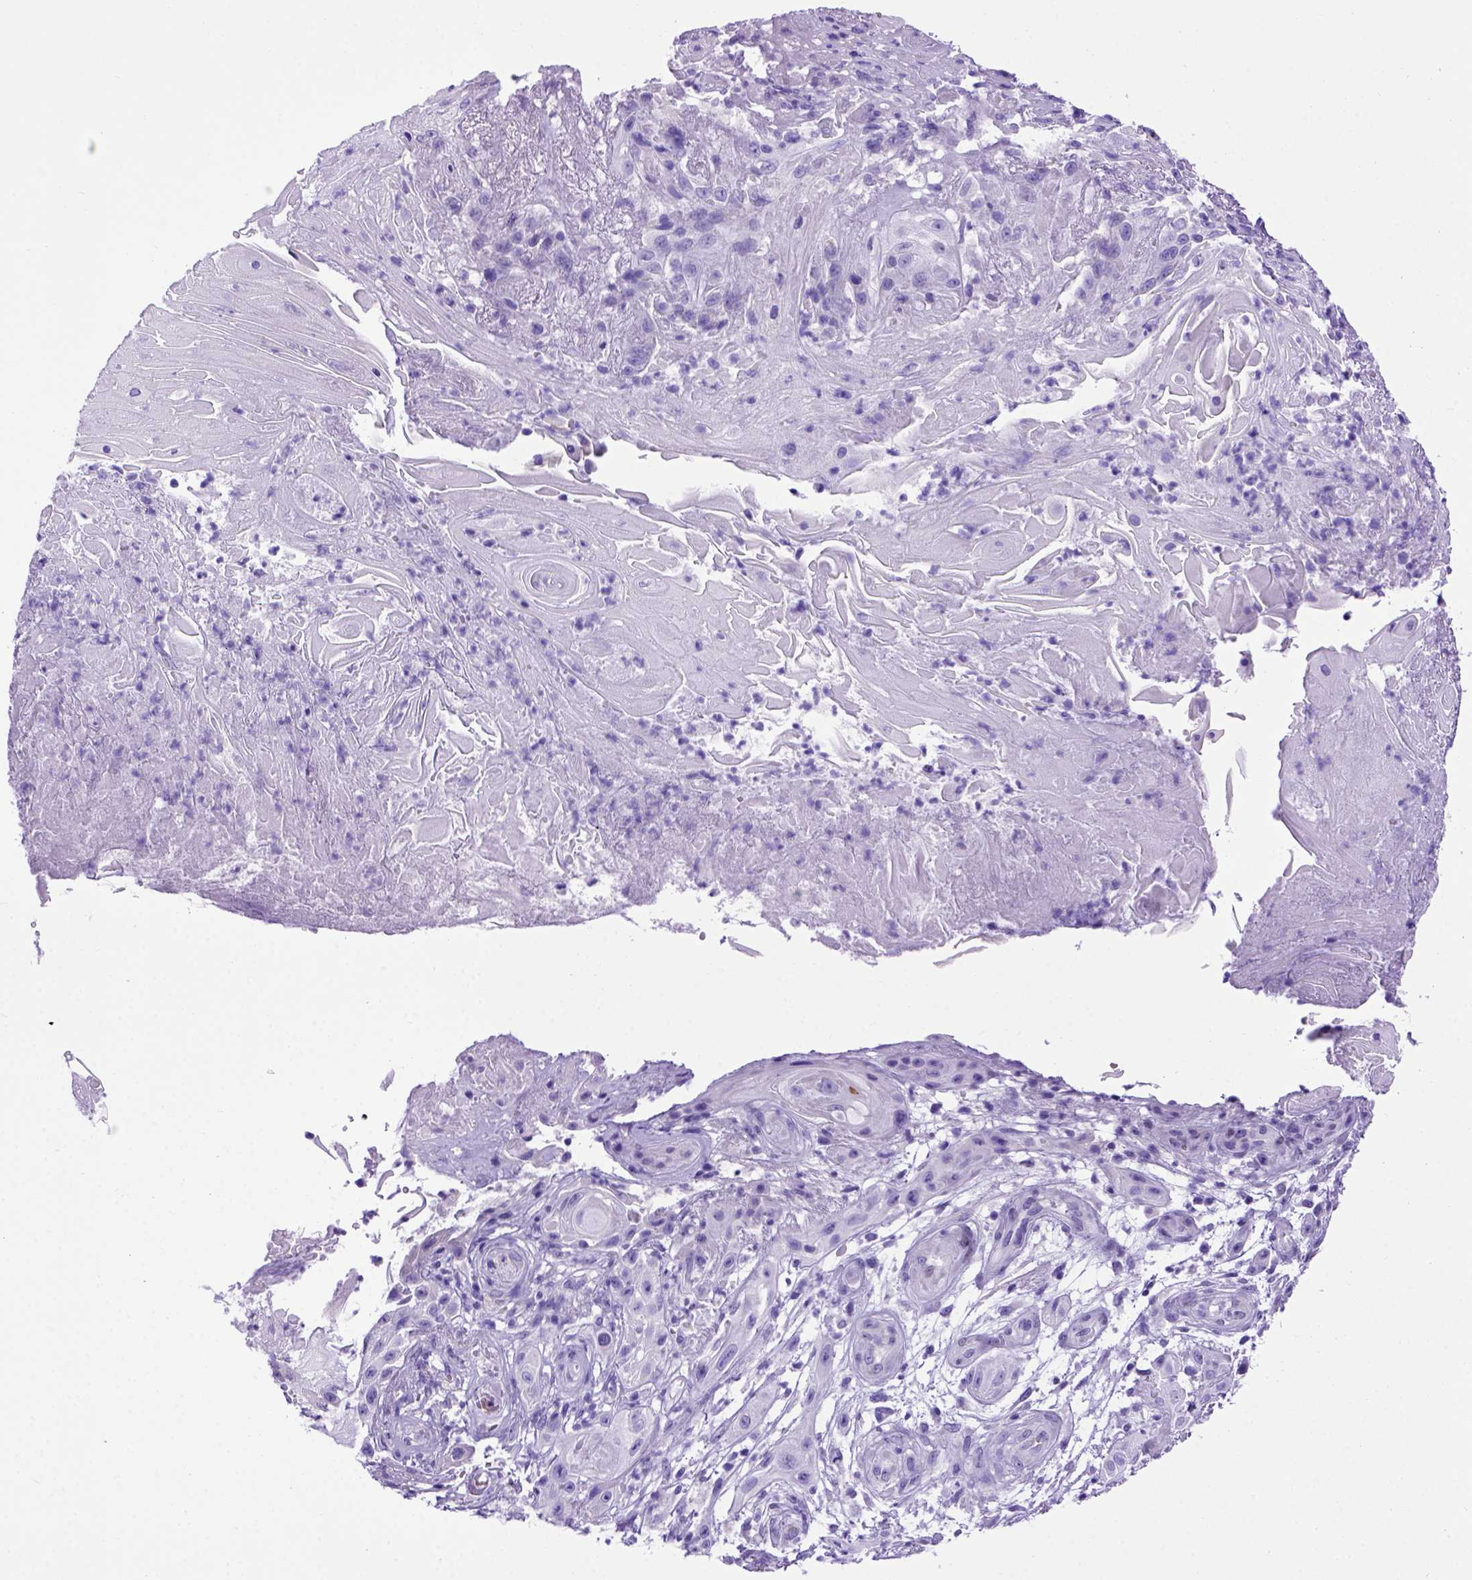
{"staining": {"intensity": "negative", "quantity": "none", "location": "none"}, "tissue": "skin cancer", "cell_type": "Tumor cells", "image_type": "cancer", "snomed": [{"axis": "morphology", "description": "Squamous cell carcinoma, NOS"}, {"axis": "topography", "description": "Skin"}], "caption": "Micrograph shows no protein positivity in tumor cells of squamous cell carcinoma (skin) tissue.", "gene": "MEOX2", "patient": {"sex": "male", "age": 62}}